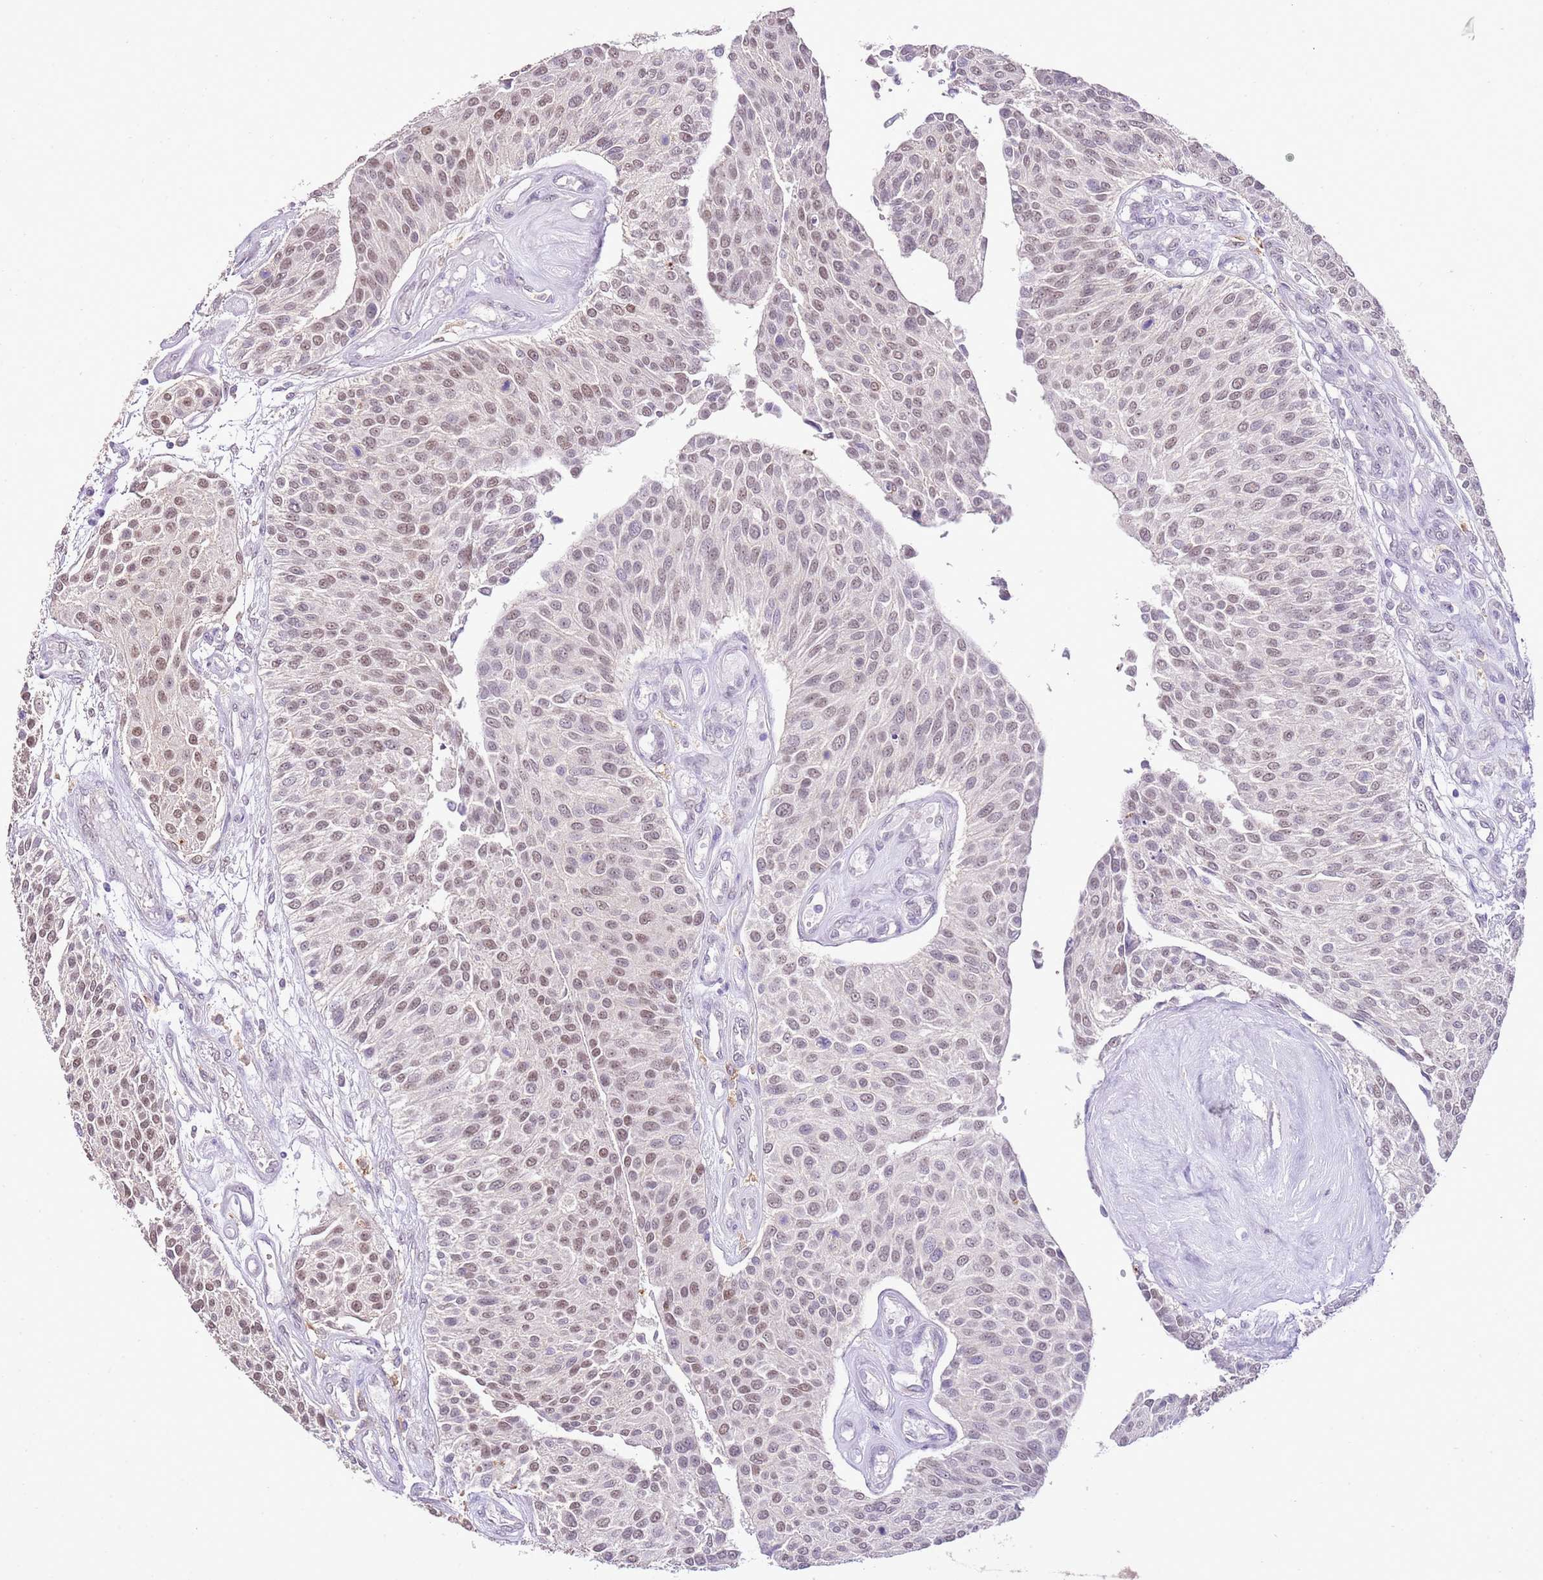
{"staining": {"intensity": "moderate", "quantity": ">75%", "location": "nuclear"}, "tissue": "urothelial cancer", "cell_type": "Tumor cells", "image_type": "cancer", "snomed": [{"axis": "morphology", "description": "Urothelial carcinoma, NOS"}, {"axis": "topography", "description": "Urinary bladder"}], "caption": "Protein staining of urothelial cancer tissue shows moderate nuclear expression in approximately >75% of tumor cells.", "gene": "IZUMO4", "patient": {"sex": "male", "age": 55}}